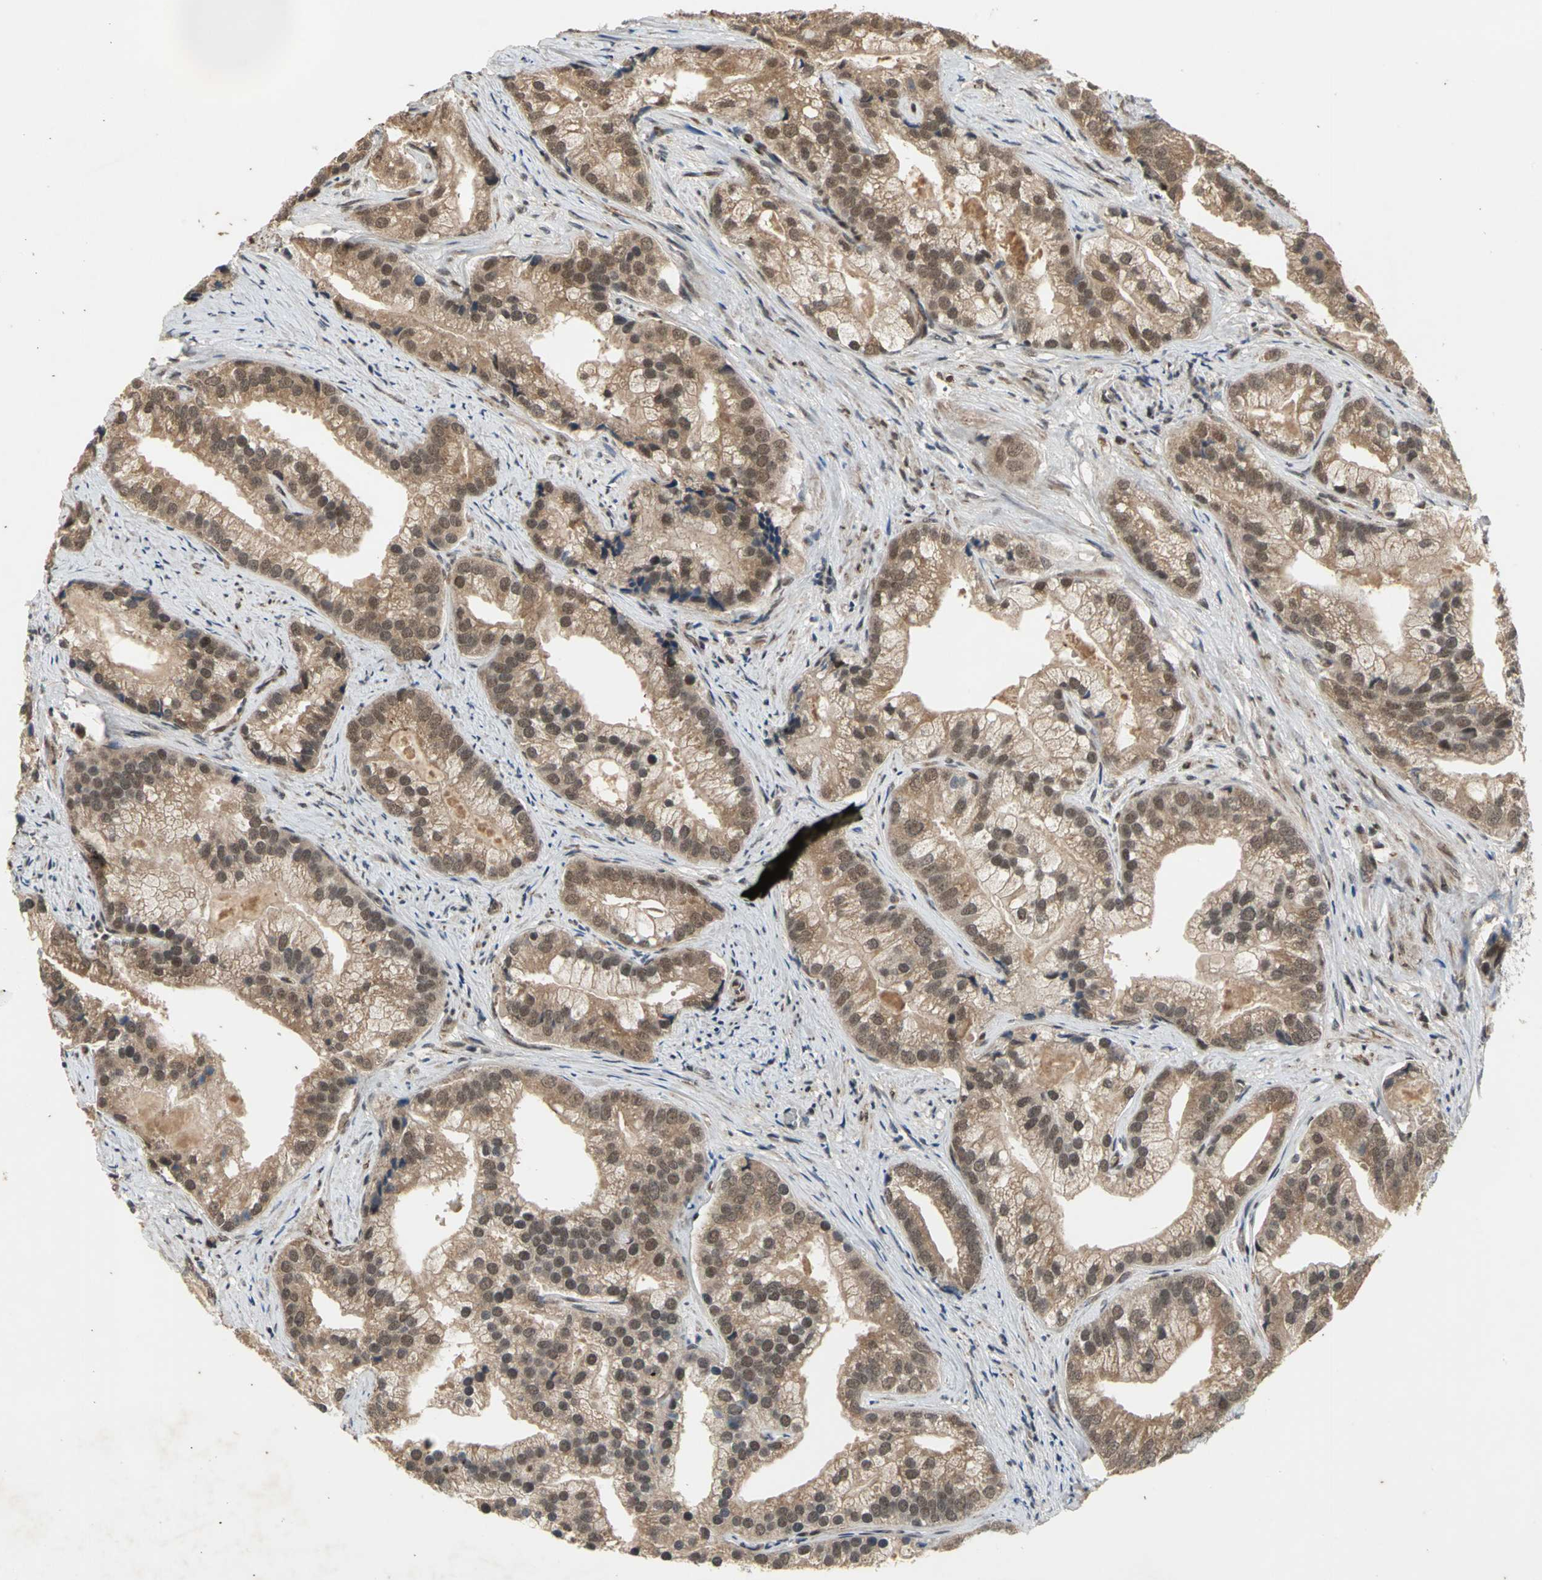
{"staining": {"intensity": "moderate", "quantity": "25%-75%", "location": "cytoplasmic/membranous"}, "tissue": "prostate cancer", "cell_type": "Tumor cells", "image_type": "cancer", "snomed": [{"axis": "morphology", "description": "Adenocarcinoma, Low grade"}, {"axis": "topography", "description": "Prostate"}], "caption": "There is medium levels of moderate cytoplasmic/membranous staining in tumor cells of prostate cancer, as demonstrated by immunohistochemical staining (brown color).", "gene": "NOTCH3", "patient": {"sex": "male", "age": 71}}